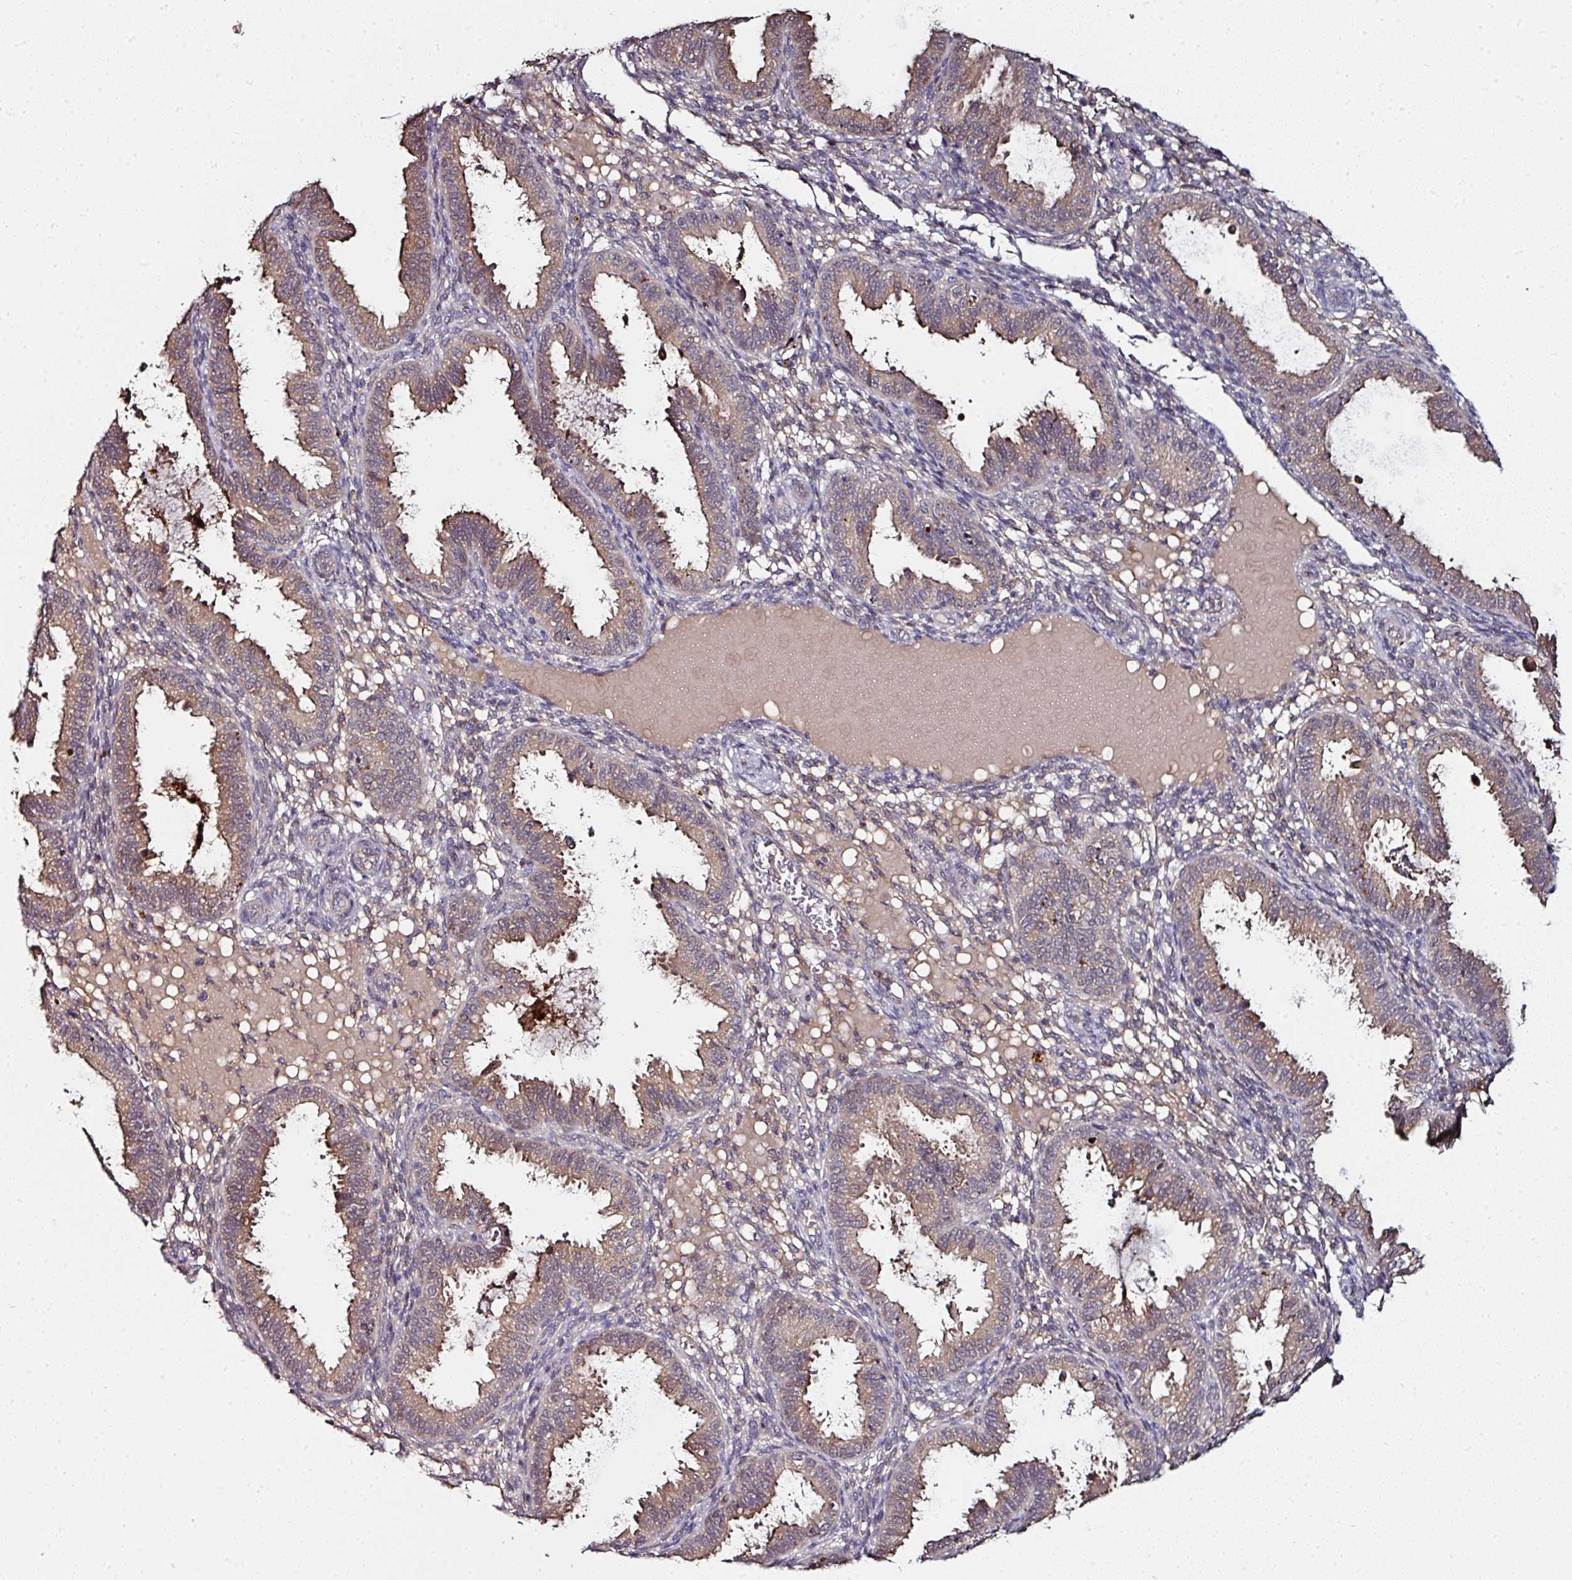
{"staining": {"intensity": "negative", "quantity": "none", "location": "none"}, "tissue": "endometrium", "cell_type": "Cells in endometrial stroma", "image_type": "normal", "snomed": [{"axis": "morphology", "description": "Normal tissue, NOS"}, {"axis": "topography", "description": "Endometrium"}], "caption": "Immunohistochemistry photomicrograph of normal endometrium: human endometrium stained with DAB (3,3'-diaminobenzidine) exhibits no significant protein staining in cells in endometrial stroma.", "gene": "CTDSP2", "patient": {"sex": "female", "age": 33}}